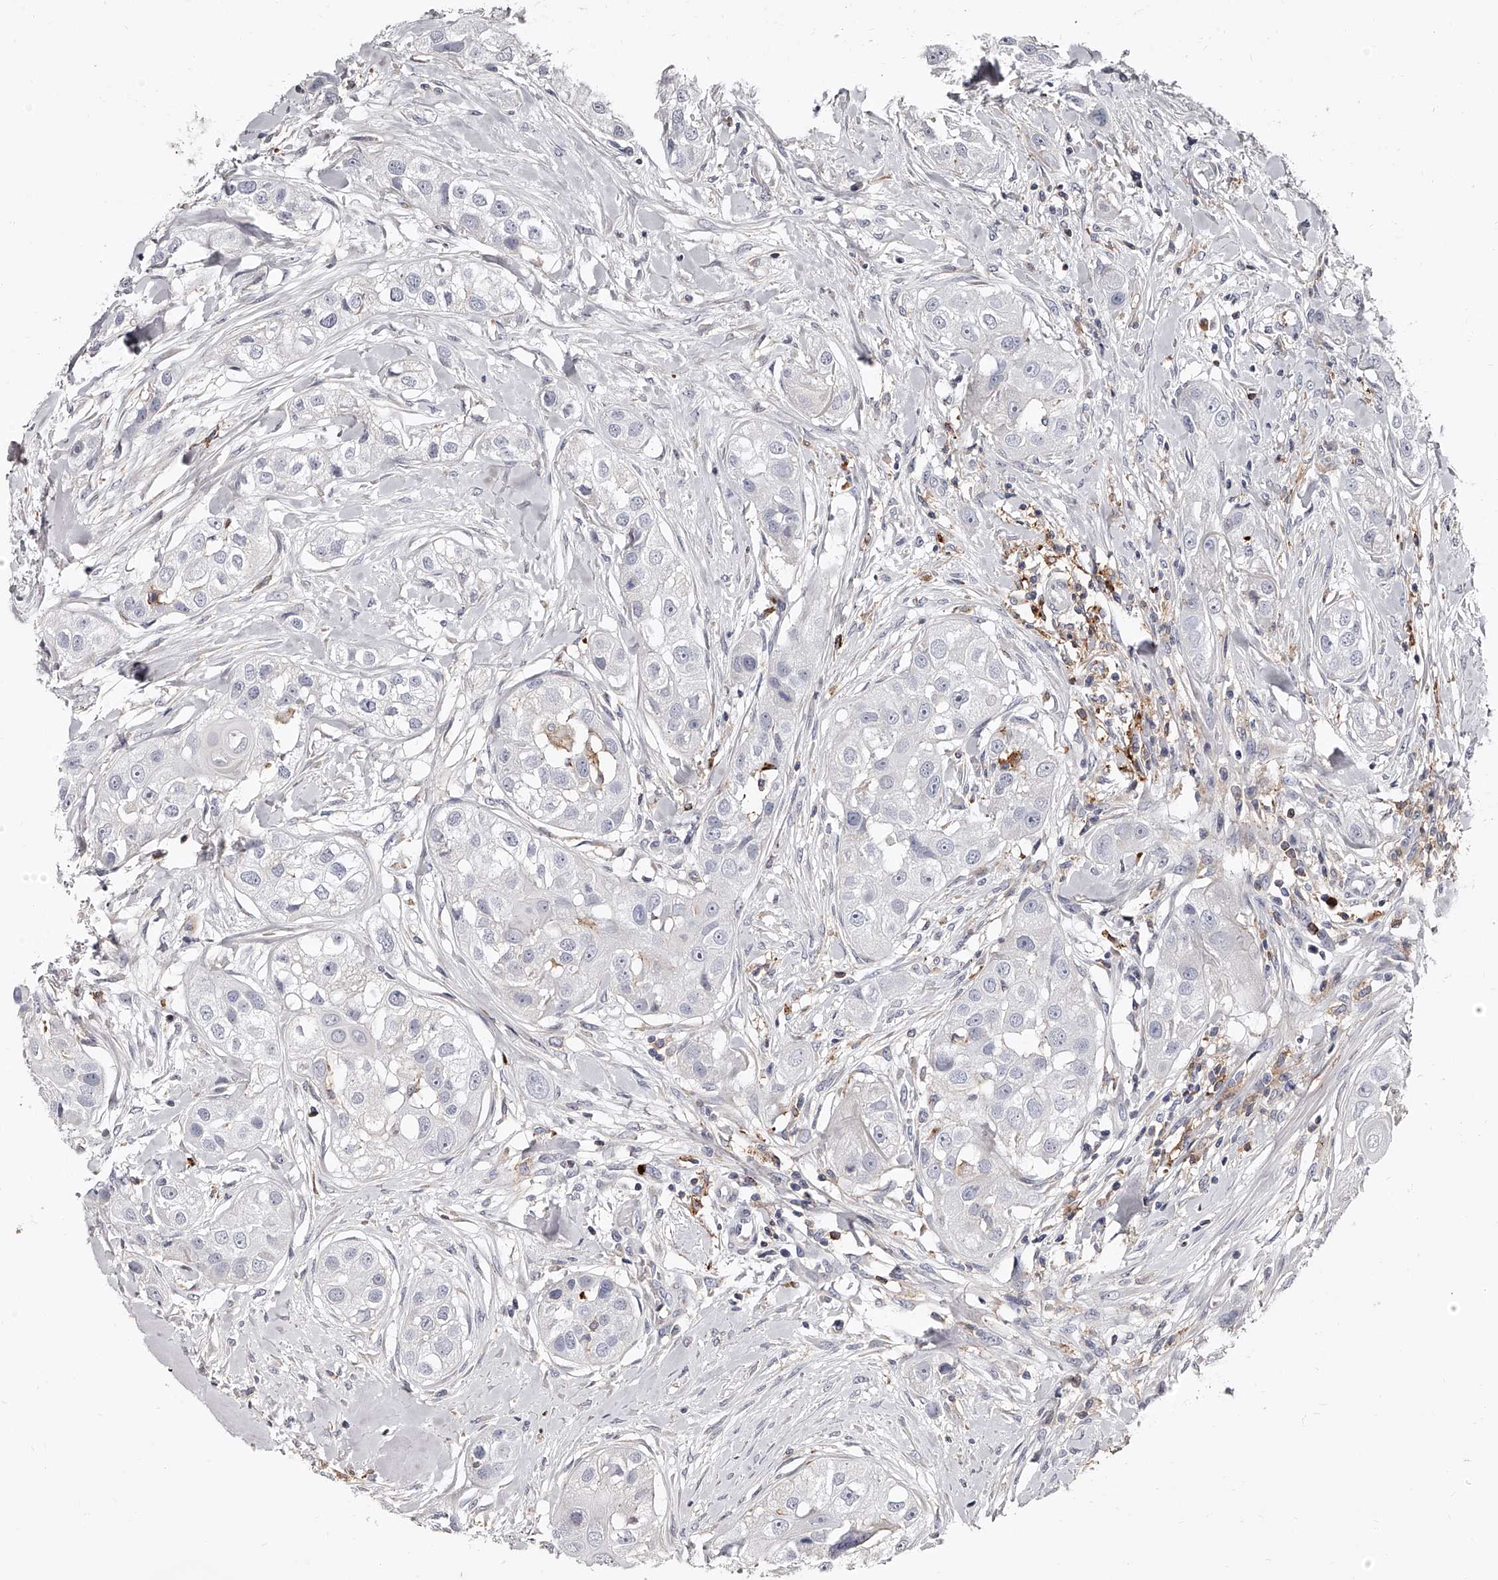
{"staining": {"intensity": "negative", "quantity": "none", "location": "none"}, "tissue": "head and neck cancer", "cell_type": "Tumor cells", "image_type": "cancer", "snomed": [{"axis": "morphology", "description": "Normal tissue, NOS"}, {"axis": "morphology", "description": "Squamous cell carcinoma, NOS"}, {"axis": "topography", "description": "Skeletal muscle"}, {"axis": "topography", "description": "Head-Neck"}], "caption": "Human squamous cell carcinoma (head and neck) stained for a protein using immunohistochemistry displays no expression in tumor cells.", "gene": "PACSIN1", "patient": {"sex": "male", "age": 51}}